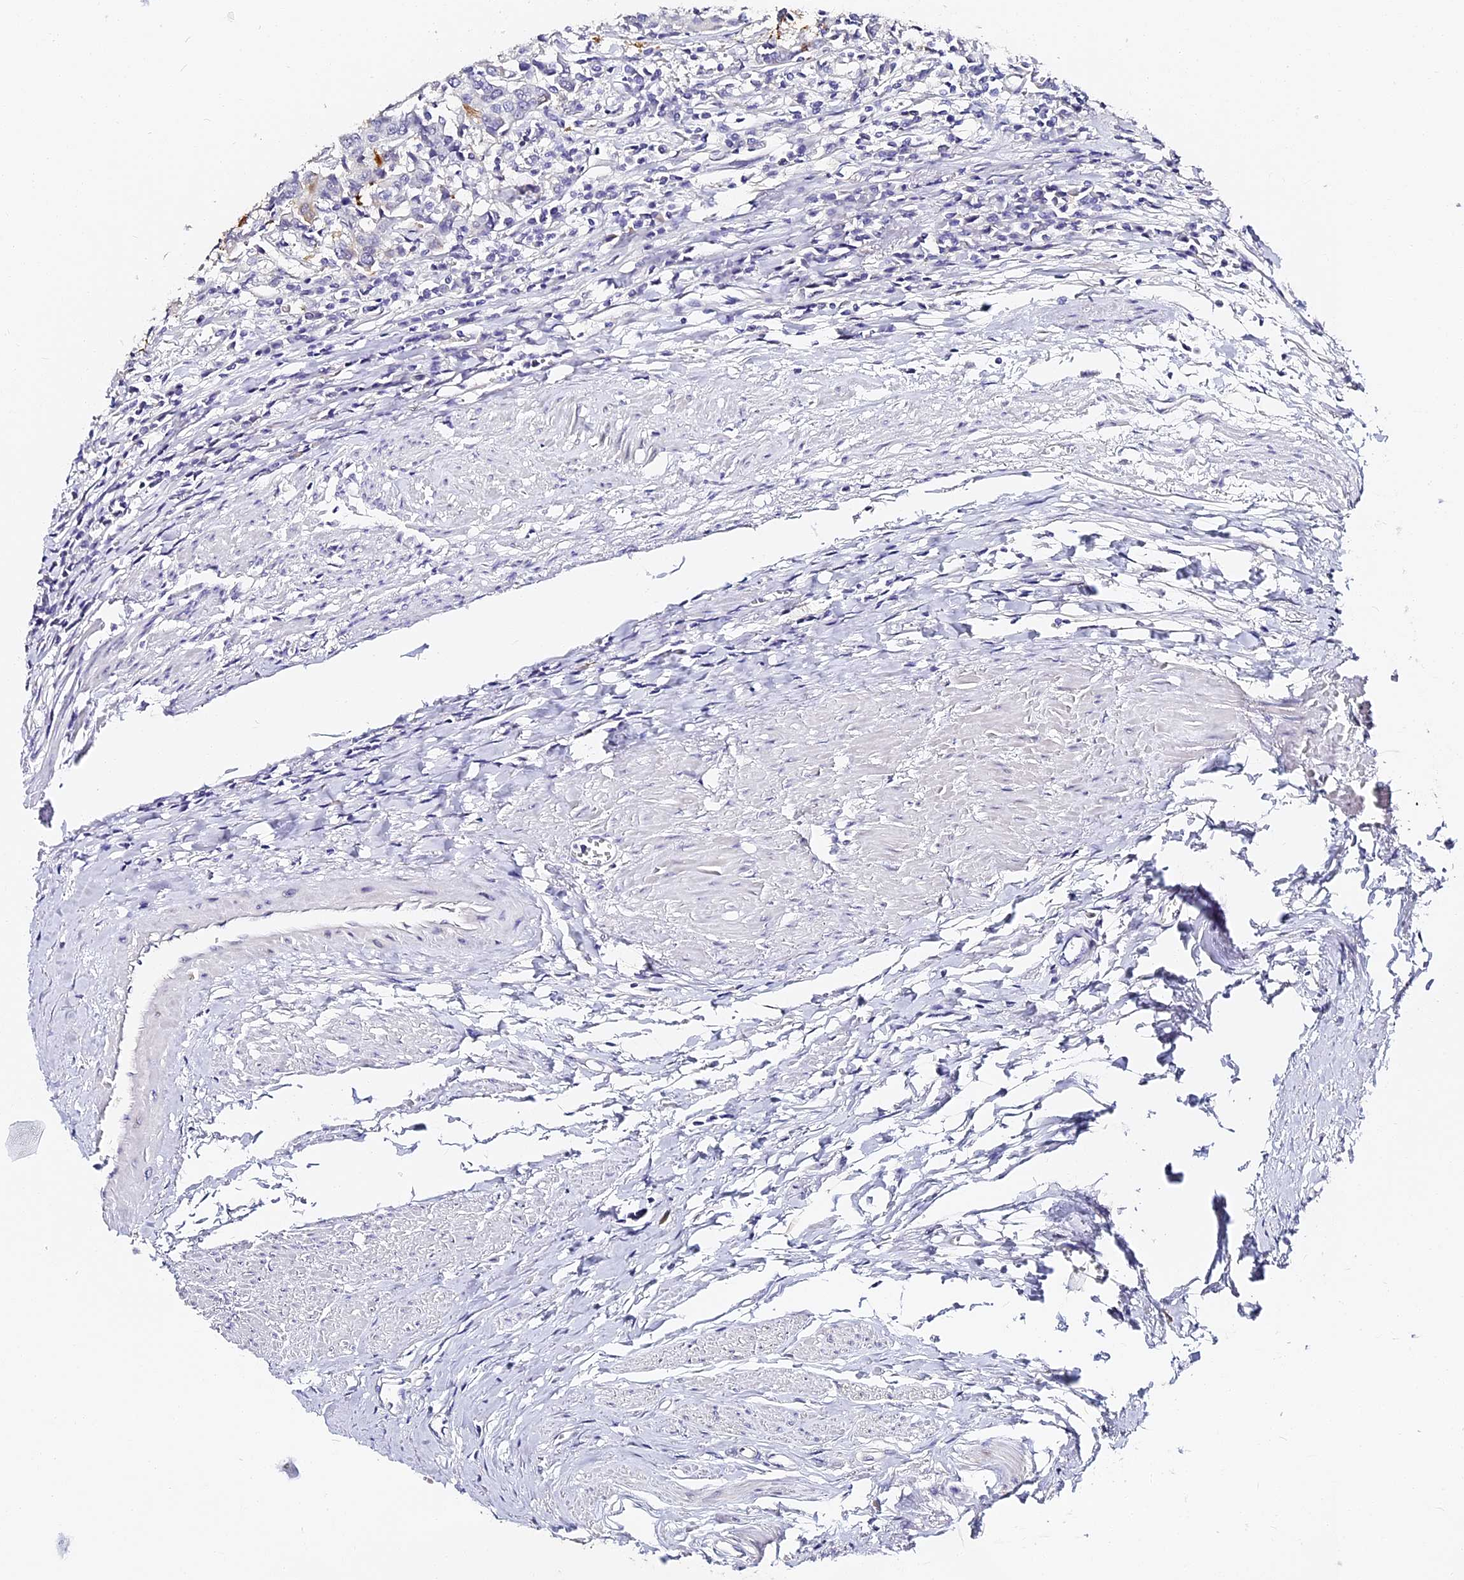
{"staining": {"intensity": "negative", "quantity": "none", "location": "none"}, "tissue": "urothelial cancer", "cell_type": "Tumor cells", "image_type": "cancer", "snomed": [{"axis": "morphology", "description": "Urothelial carcinoma, High grade"}, {"axis": "topography", "description": "Urinary bladder"}], "caption": "Tumor cells show no significant protein positivity in urothelial carcinoma (high-grade).", "gene": "VPS33B", "patient": {"sex": "female", "age": 85}}